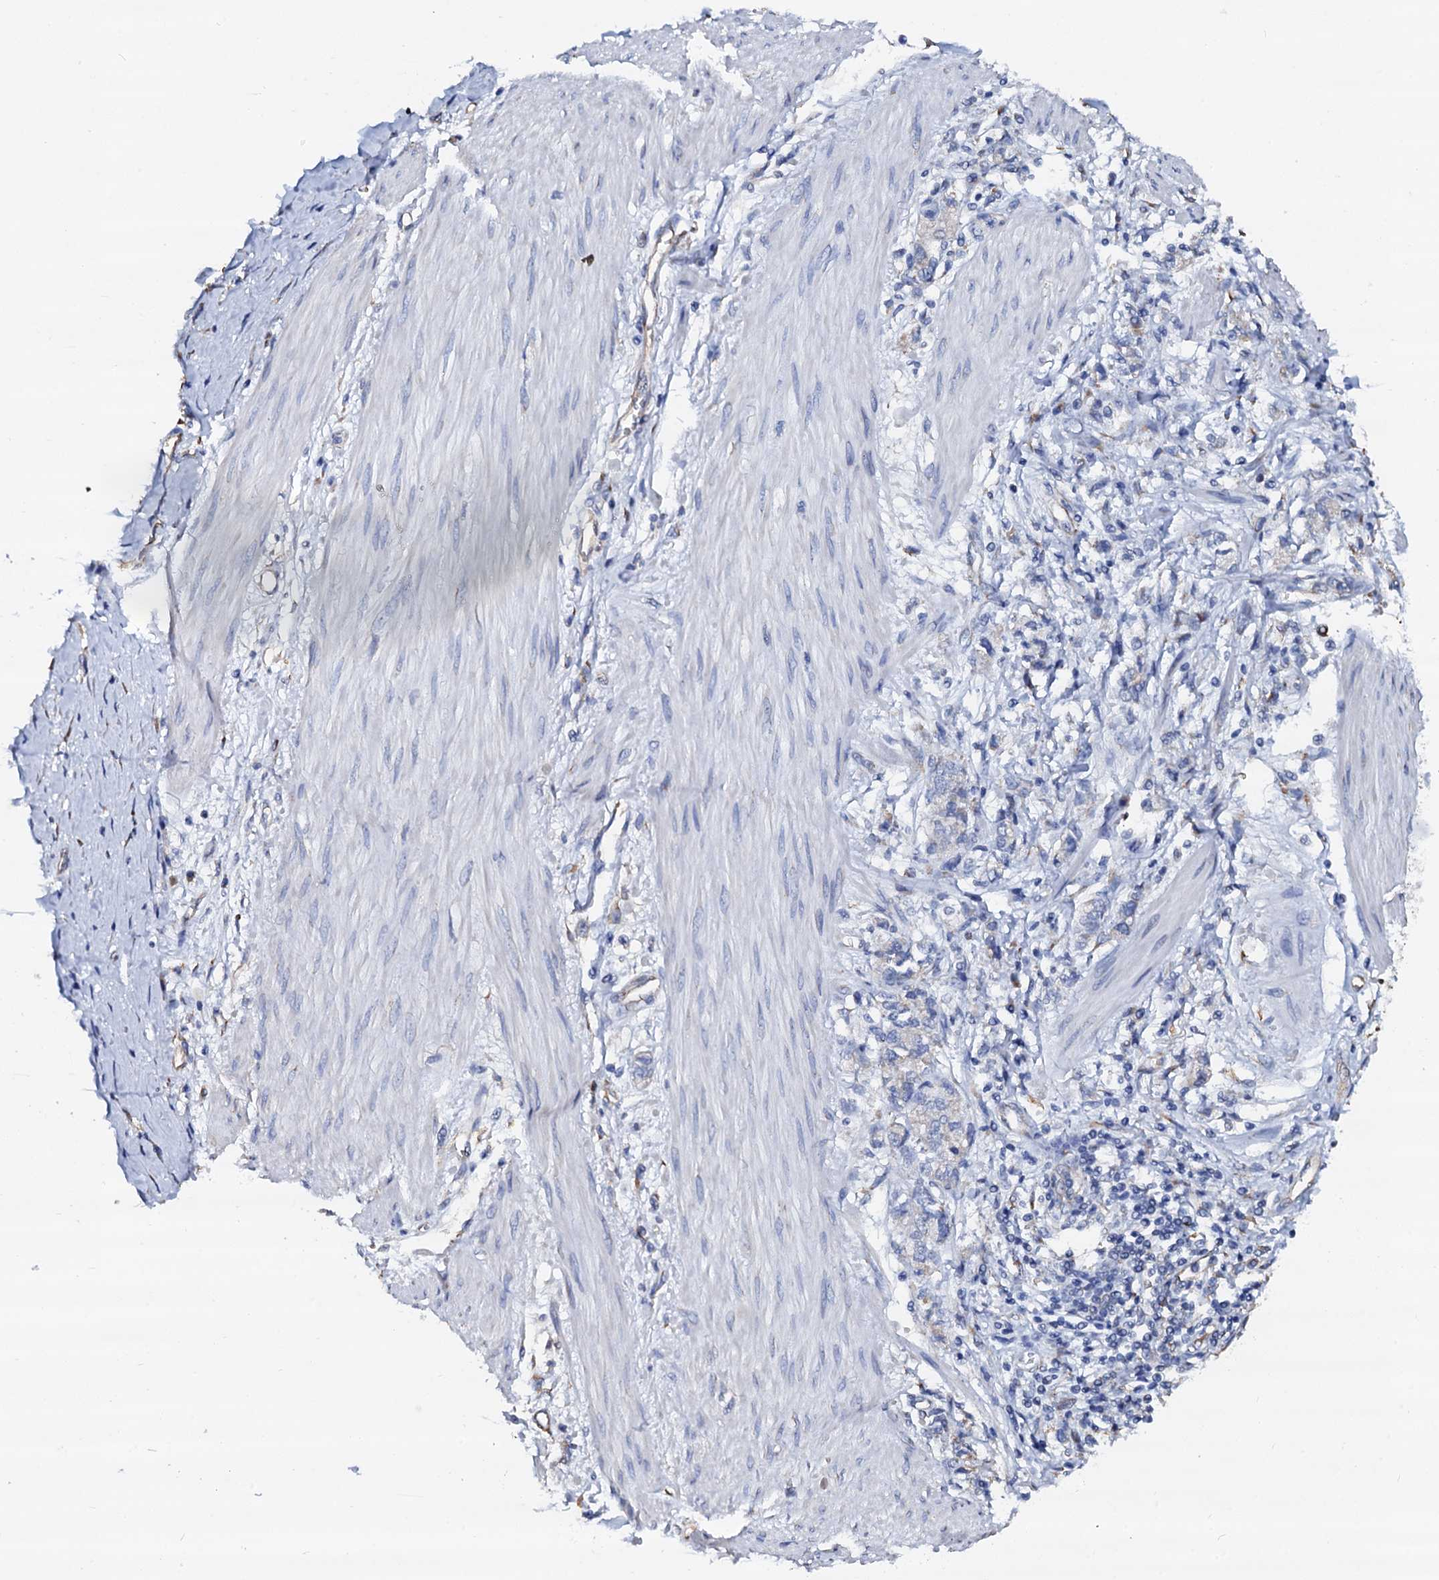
{"staining": {"intensity": "negative", "quantity": "none", "location": "none"}, "tissue": "stomach cancer", "cell_type": "Tumor cells", "image_type": "cancer", "snomed": [{"axis": "morphology", "description": "Adenocarcinoma, NOS"}, {"axis": "topography", "description": "Stomach"}], "caption": "This is an immunohistochemistry (IHC) image of stomach cancer (adenocarcinoma). There is no expression in tumor cells.", "gene": "AKAP3", "patient": {"sex": "female", "age": 76}}